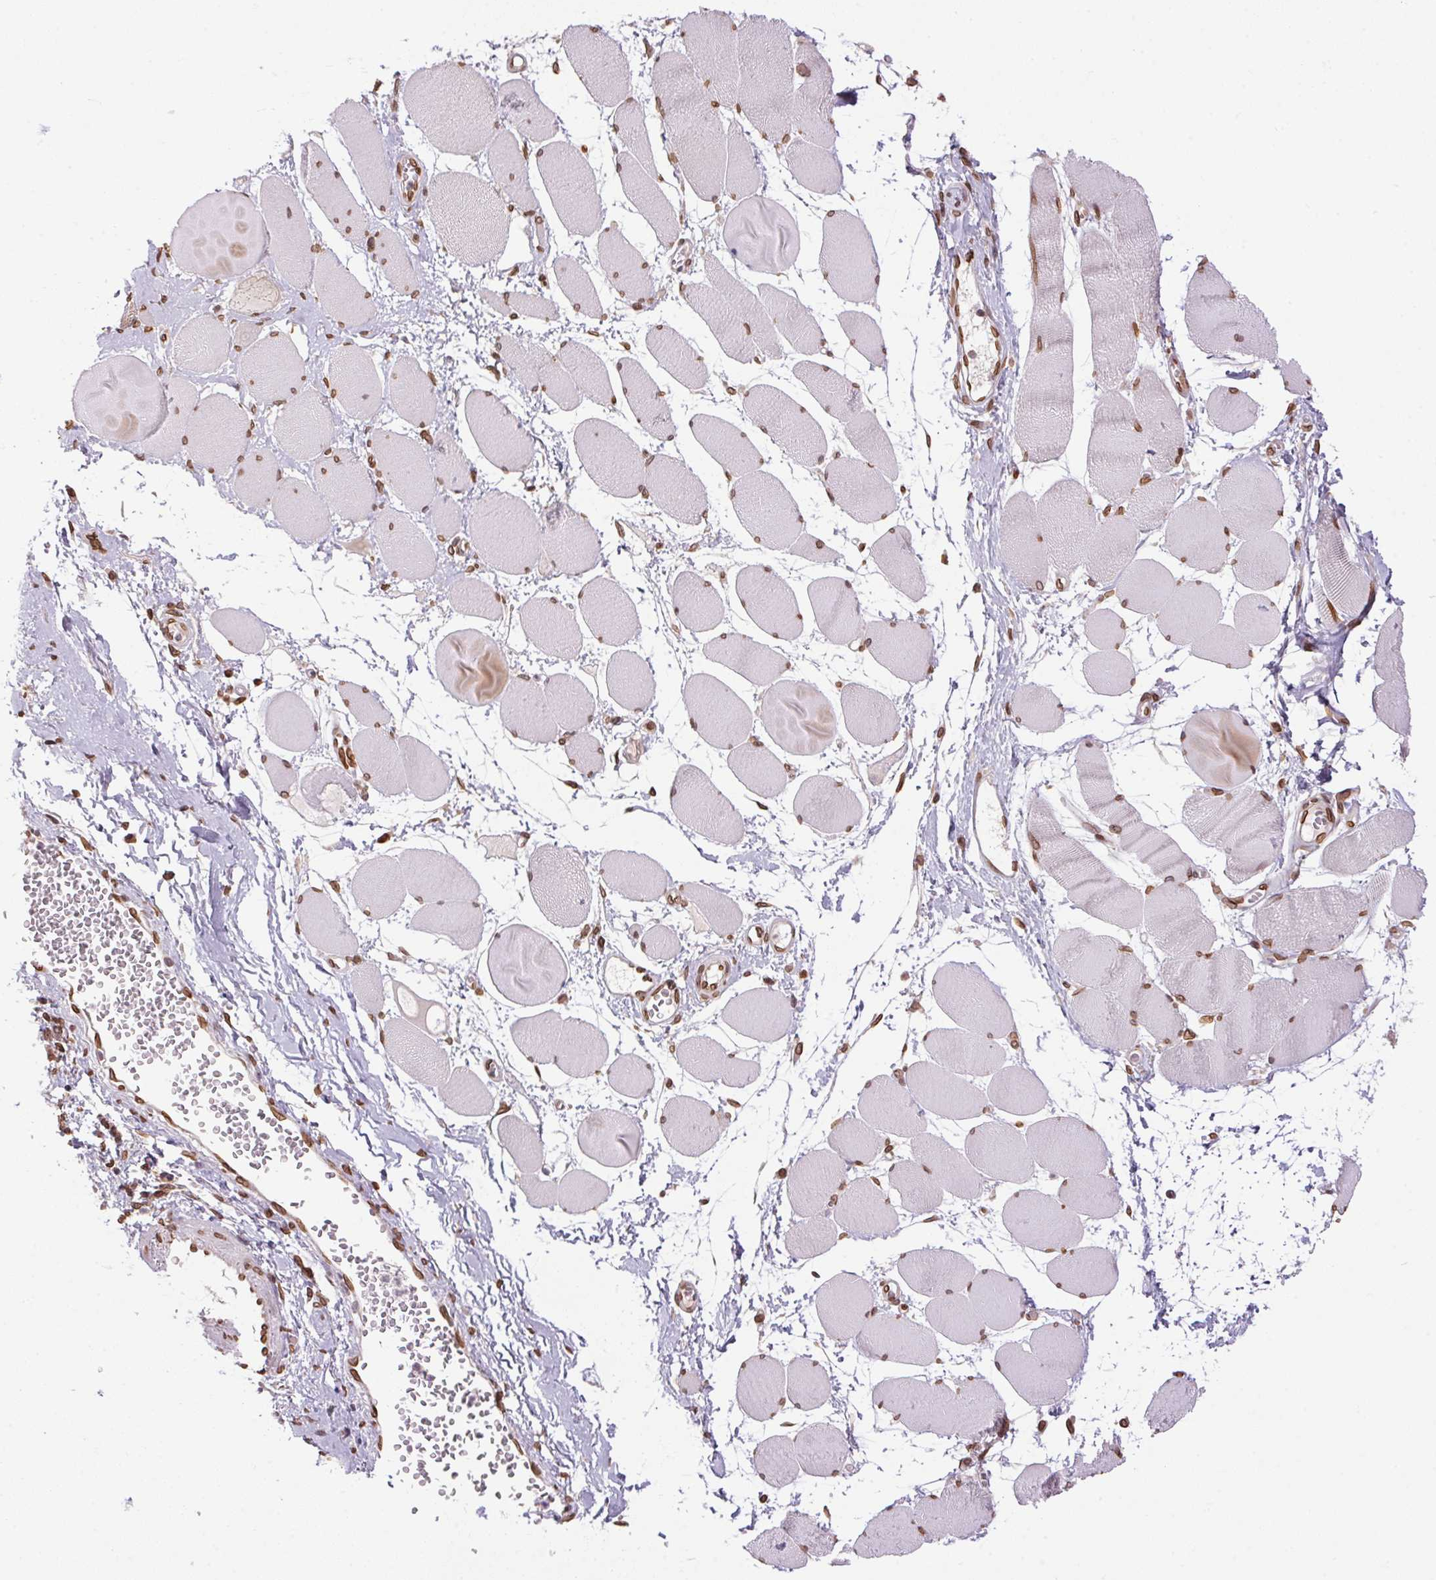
{"staining": {"intensity": "moderate", "quantity": ">75%", "location": "cytoplasmic/membranous,nuclear"}, "tissue": "skeletal muscle", "cell_type": "Myocytes", "image_type": "normal", "snomed": [{"axis": "morphology", "description": "Normal tissue, NOS"}, {"axis": "topography", "description": "Skeletal muscle"}], "caption": "Moderate cytoplasmic/membranous,nuclear expression for a protein is appreciated in about >75% of myocytes of benign skeletal muscle using immunohistochemistry.", "gene": "TMEM175", "patient": {"sex": "female", "age": 75}}